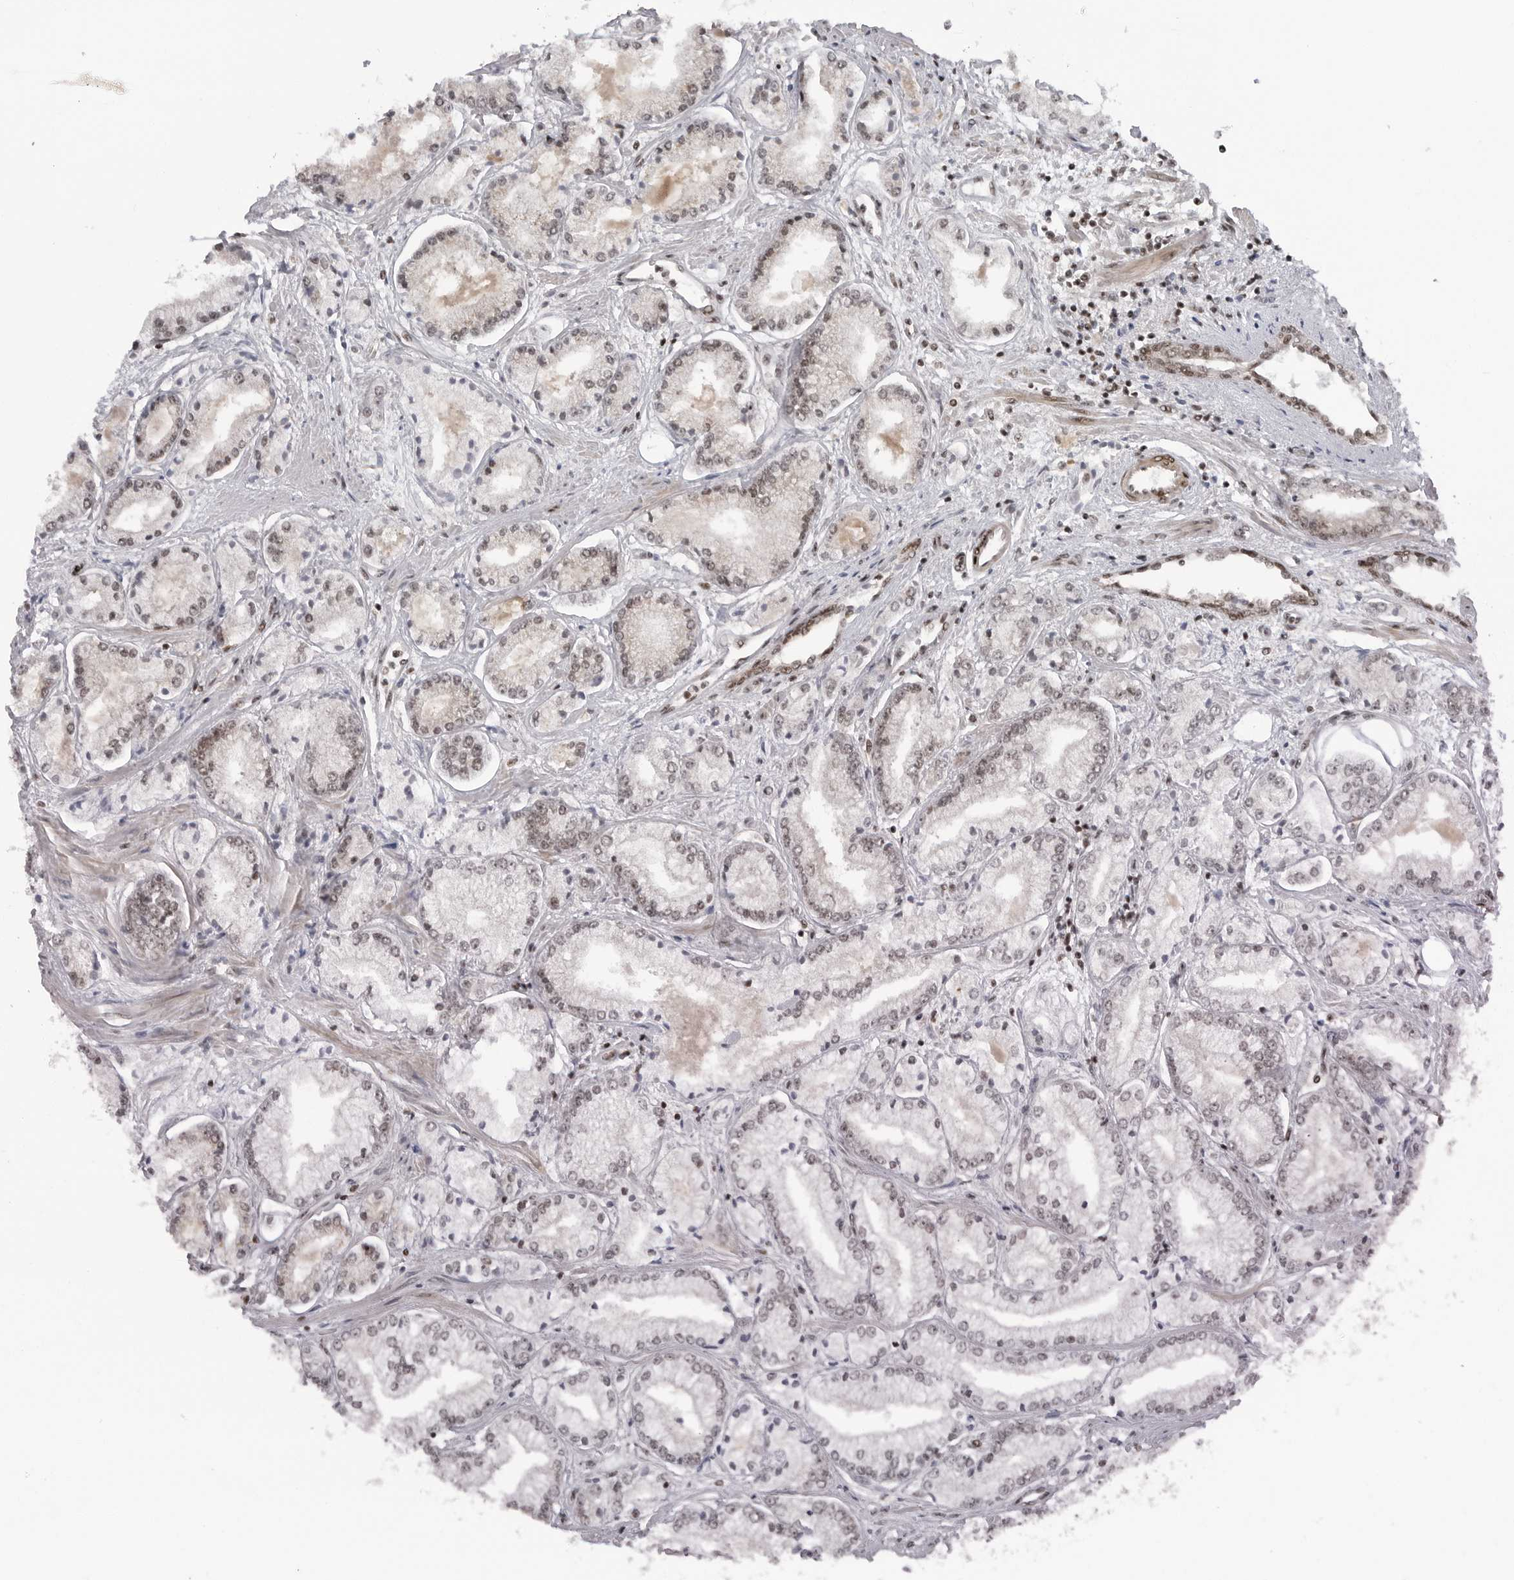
{"staining": {"intensity": "weak", "quantity": "25%-75%", "location": "nuclear"}, "tissue": "prostate cancer", "cell_type": "Tumor cells", "image_type": "cancer", "snomed": [{"axis": "morphology", "description": "Adenocarcinoma, Low grade"}, {"axis": "topography", "description": "Prostate"}], "caption": "Tumor cells demonstrate weak nuclear expression in about 25%-75% of cells in low-grade adenocarcinoma (prostate).", "gene": "TRIM66", "patient": {"sex": "male", "age": 52}}